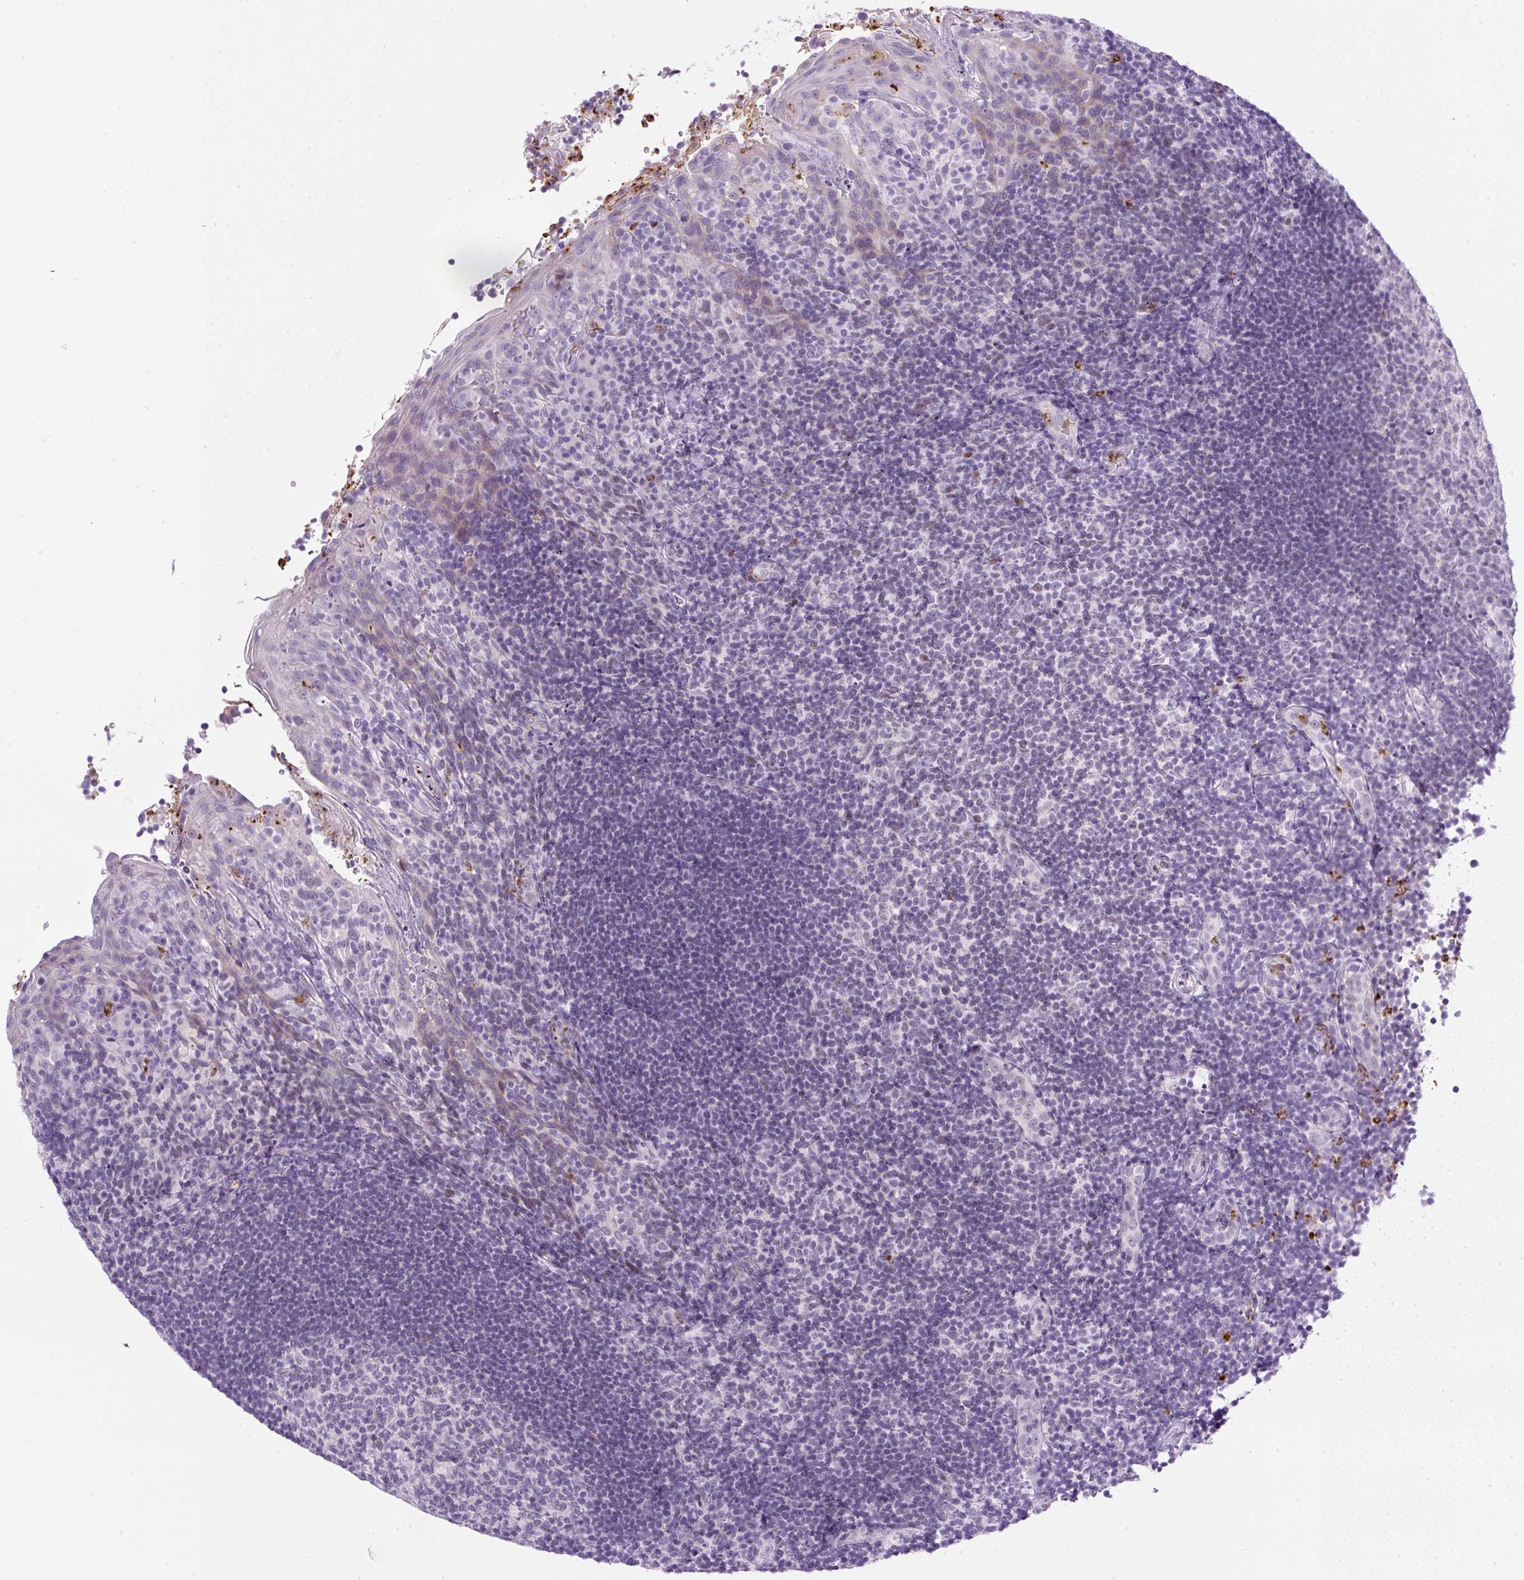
{"staining": {"intensity": "negative", "quantity": "none", "location": "none"}, "tissue": "tonsil", "cell_type": "Germinal center cells", "image_type": "normal", "snomed": [{"axis": "morphology", "description": "Normal tissue, NOS"}, {"axis": "topography", "description": "Tonsil"}], "caption": "This is a histopathology image of immunohistochemistry (IHC) staining of normal tonsil, which shows no expression in germinal center cells. (Immunohistochemistry (ihc), brightfield microscopy, high magnification).", "gene": "RHBDD2", "patient": {"sex": "female", "age": 10}}